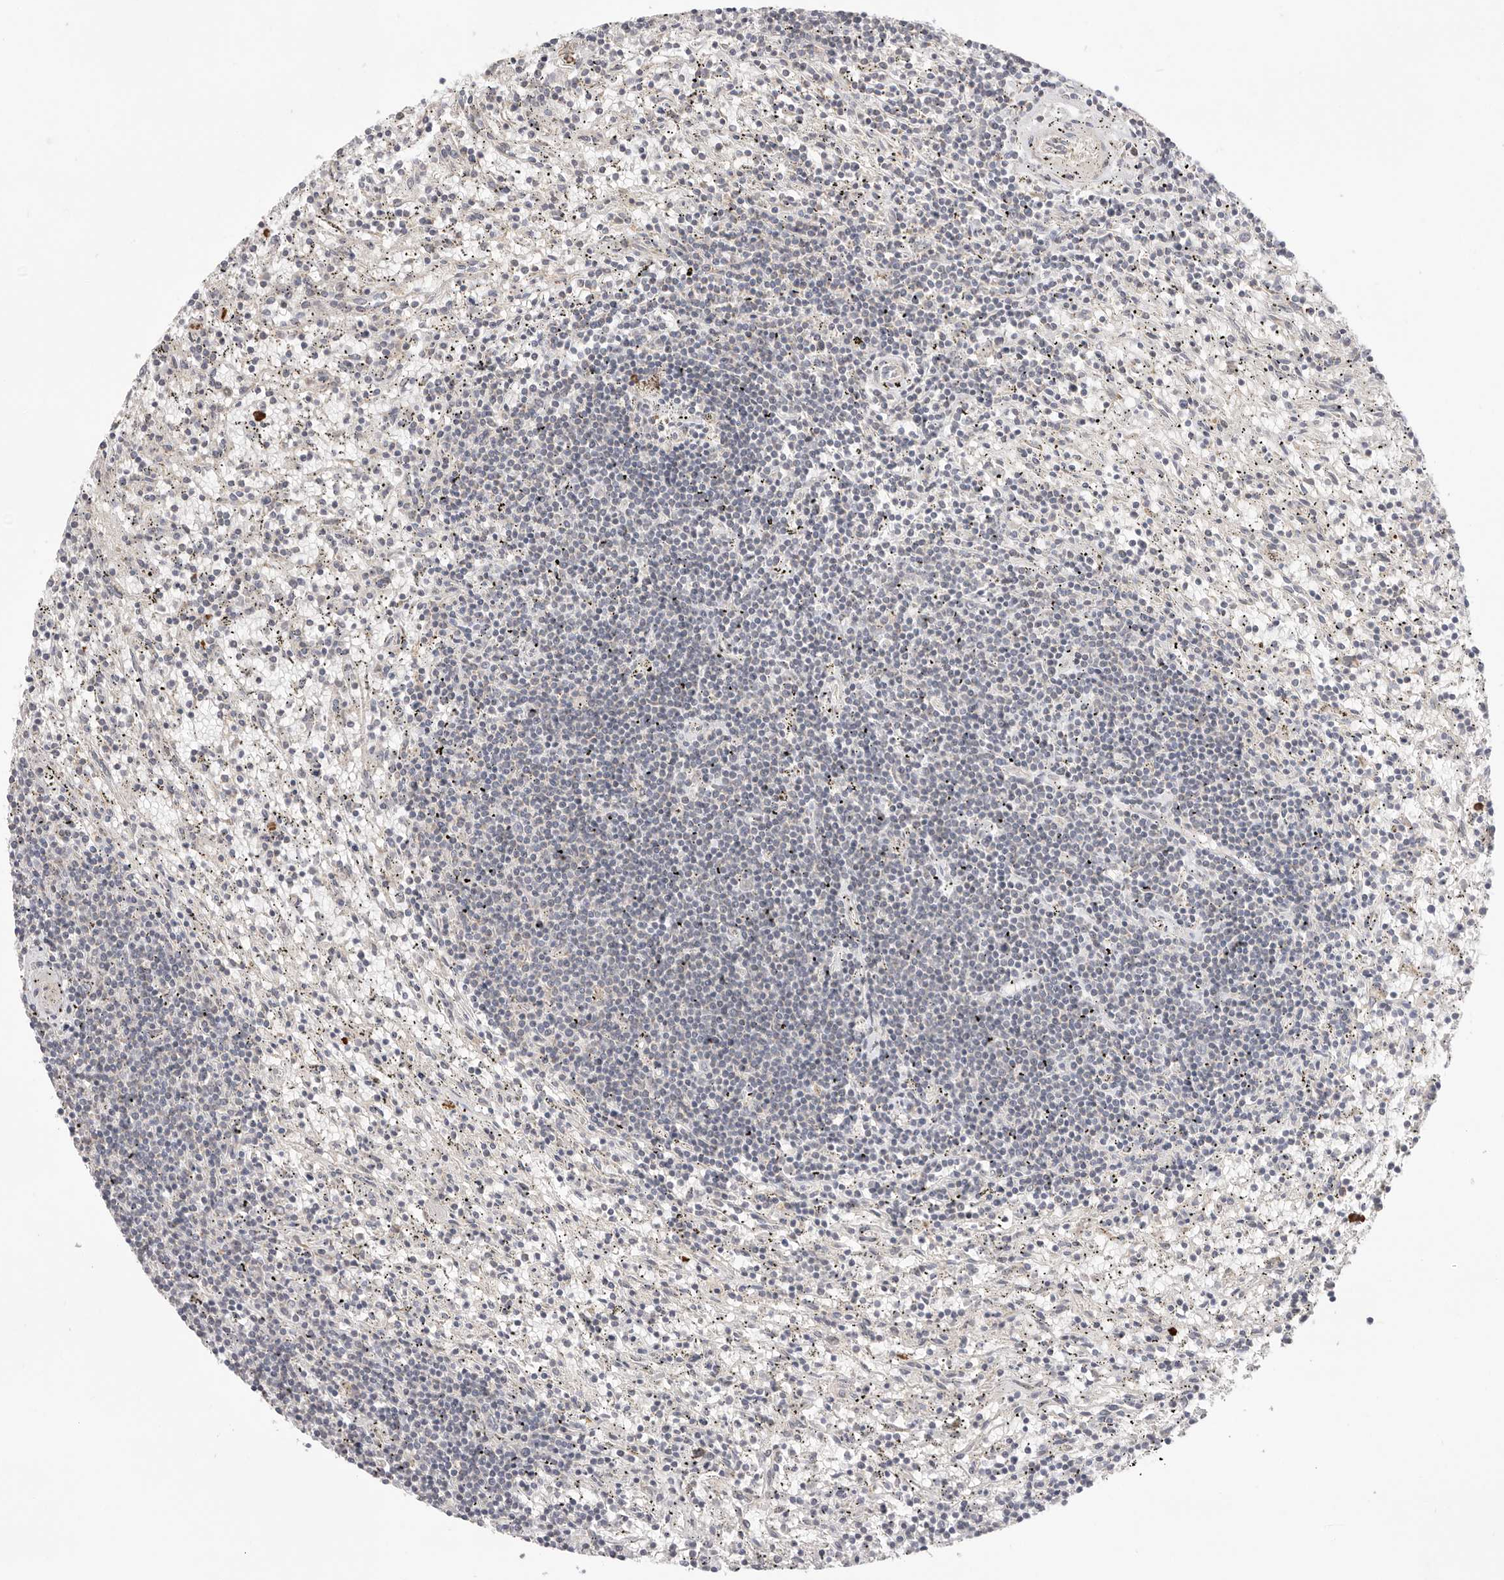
{"staining": {"intensity": "negative", "quantity": "none", "location": "none"}, "tissue": "lymphoma", "cell_type": "Tumor cells", "image_type": "cancer", "snomed": [{"axis": "morphology", "description": "Malignant lymphoma, non-Hodgkin's type, Low grade"}, {"axis": "topography", "description": "Spleen"}], "caption": "High magnification brightfield microscopy of lymphoma stained with DAB (3,3'-diaminobenzidine) (brown) and counterstained with hematoxylin (blue): tumor cells show no significant staining. The staining is performed using DAB brown chromogen with nuclei counter-stained in using hematoxylin.", "gene": "USH1C", "patient": {"sex": "male", "age": 76}}